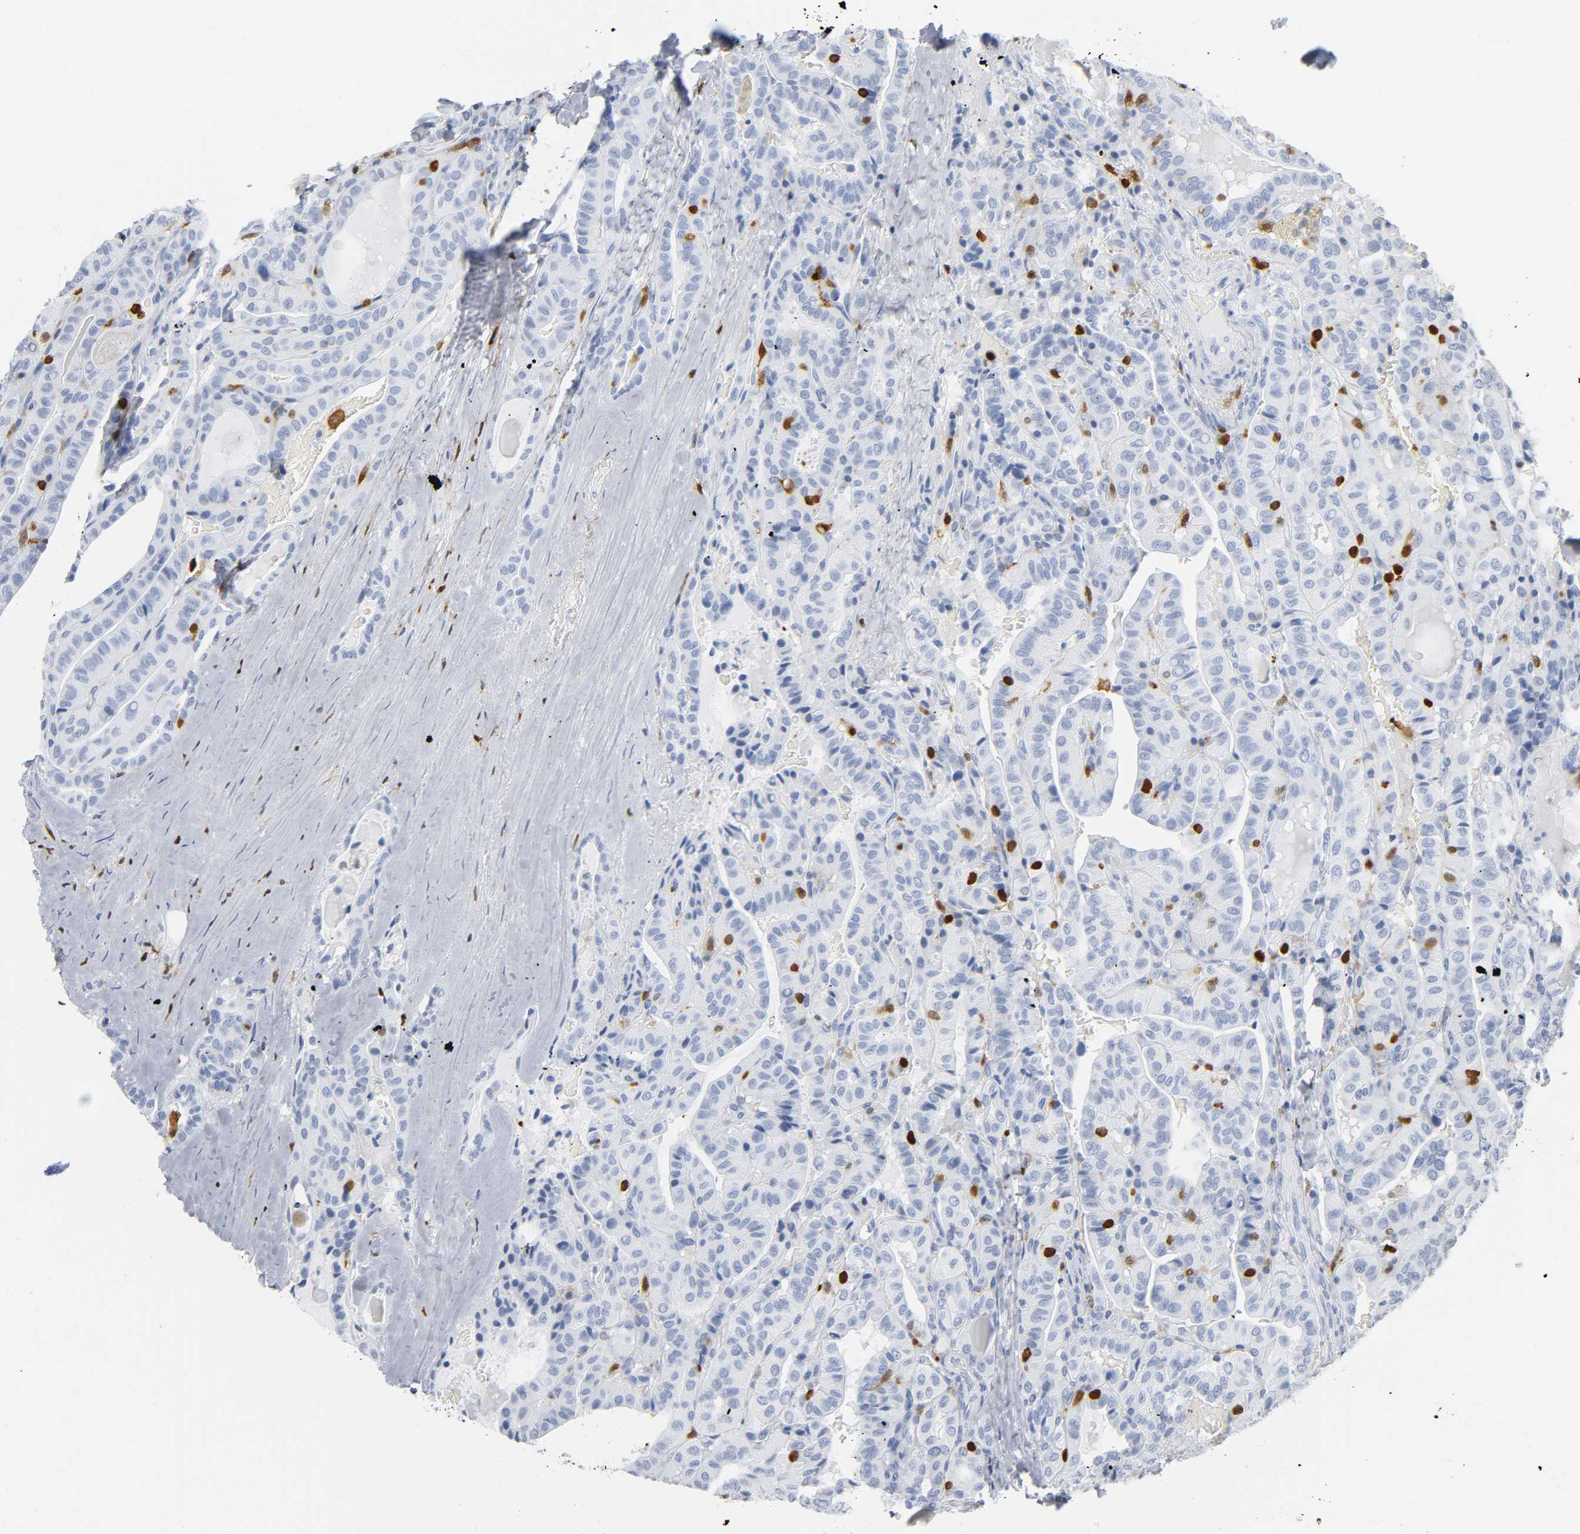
{"staining": {"intensity": "negative", "quantity": "none", "location": "none"}, "tissue": "thyroid cancer", "cell_type": "Tumor cells", "image_type": "cancer", "snomed": [{"axis": "morphology", "description": "Papillary adenocarcinoma, NOS"}, {"axis": "topography", "description": "Thyroid gland"}], "caption": "DAB immunohistochemical staining of human papillary adenocarcinoma (thyroid) demonstrates no significant staining in tumor cells.", "gene": "DOK2", "patient": {"sex": "male", "age": 77}}